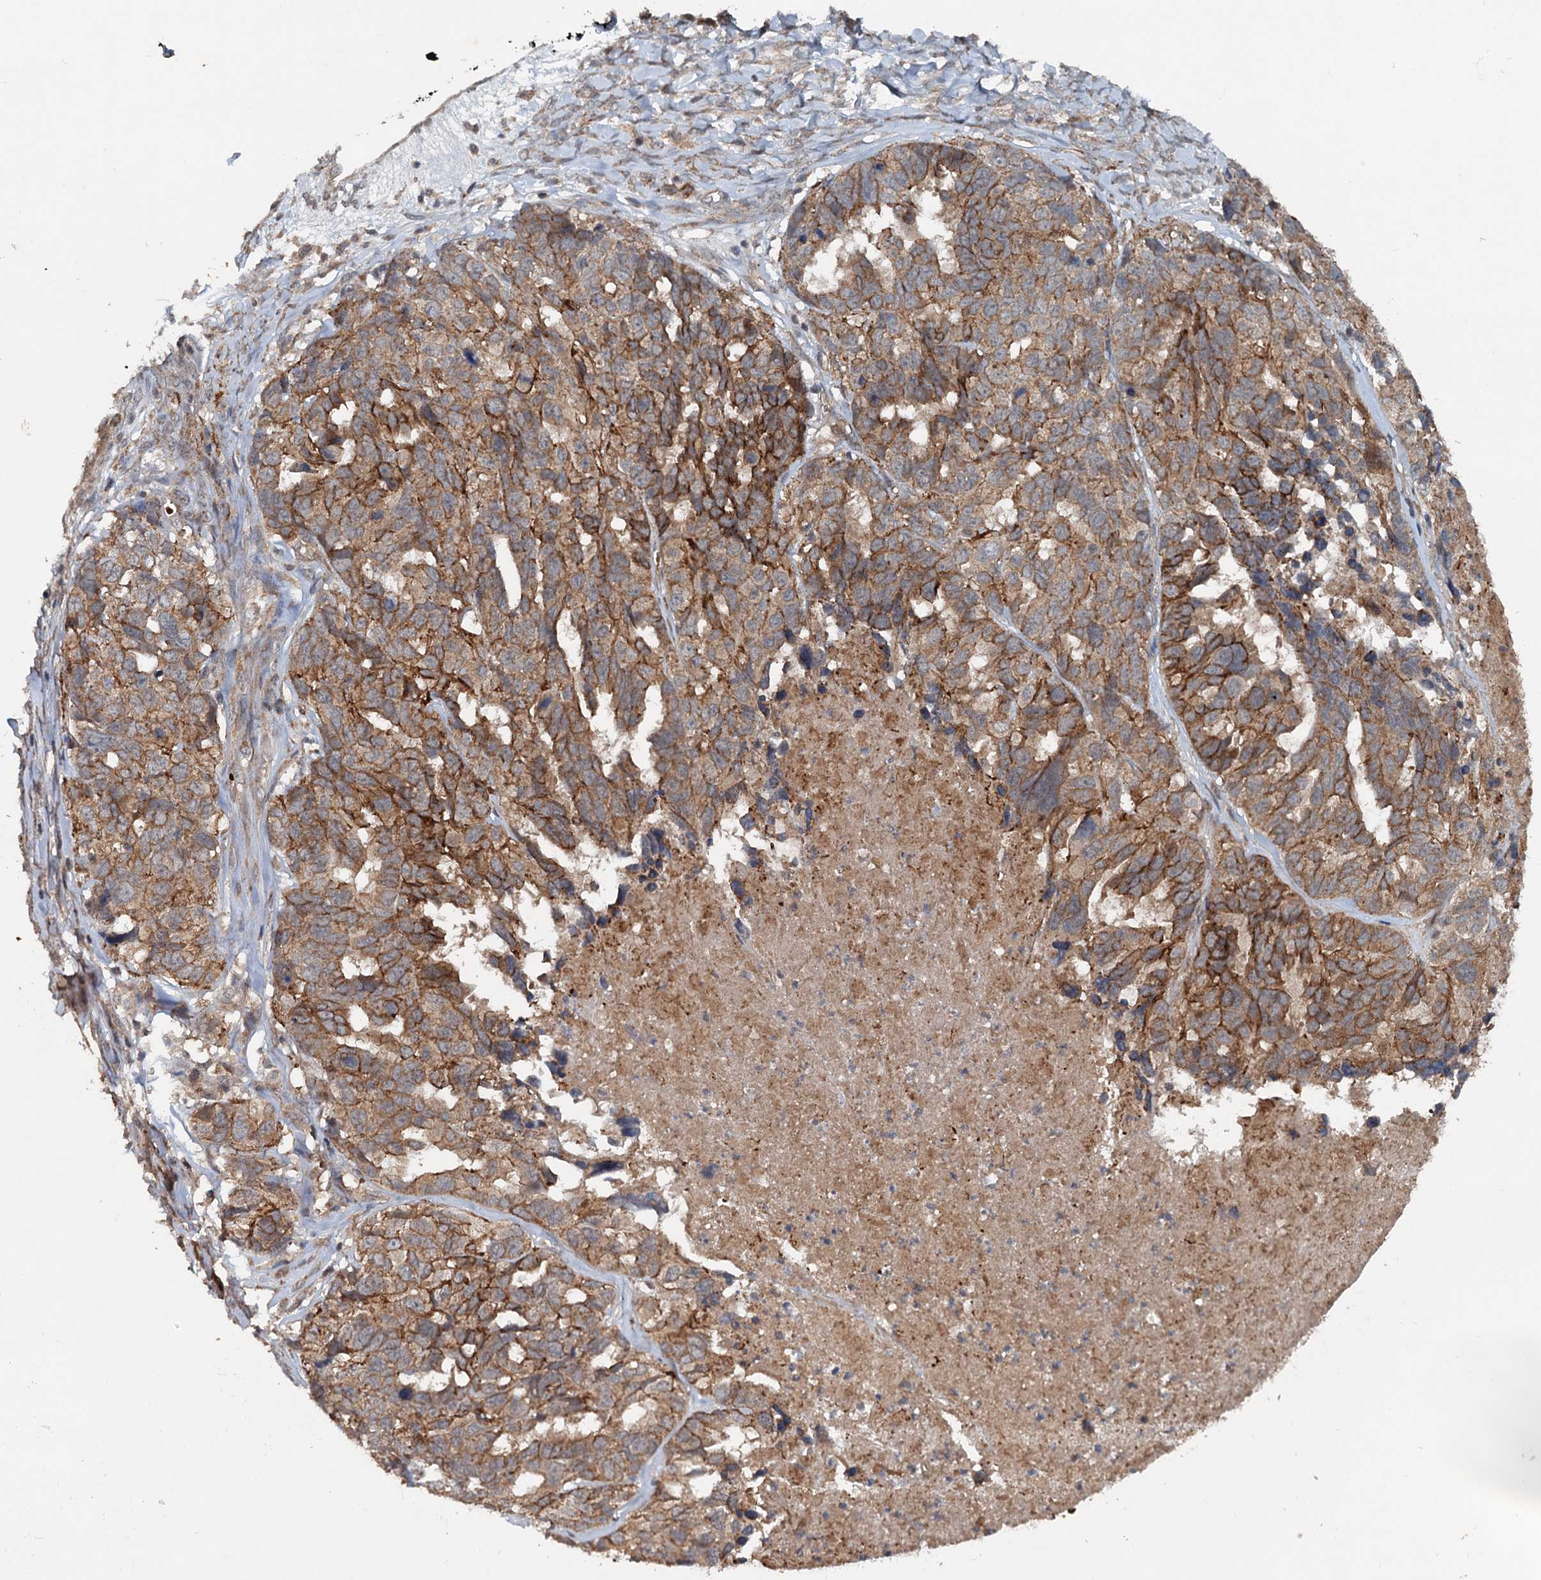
{"staining": {"intensity": "moderate", "quantity": ">75%", "location": "cytoplasmic/membranous"}, "tissue": "ovarian cancer", "cell_type": "Tumor cells", "image_type": "cancer", "snomed": [{"axis": "morphology", "description": "Cystadenocarcinoma, serous, NOS"}, {"axis": "topography", "description": "Ovary"}], "caption": "Ovarian cancer (serous cystadenocarcinoma) tissue displays moderate cytoplasmic/membranous staining in approximately >75% of tumor cells, visualized by immunohistochemistry. The protein of interest is stained brown, and the nuclei are stained in blue (DAB (3,3'-diaminobenzidine) IHC with brightfield microscopy, high magnification).", "gene": "N4BP2L2", "patient": {"sex": "female", "age": 79}}